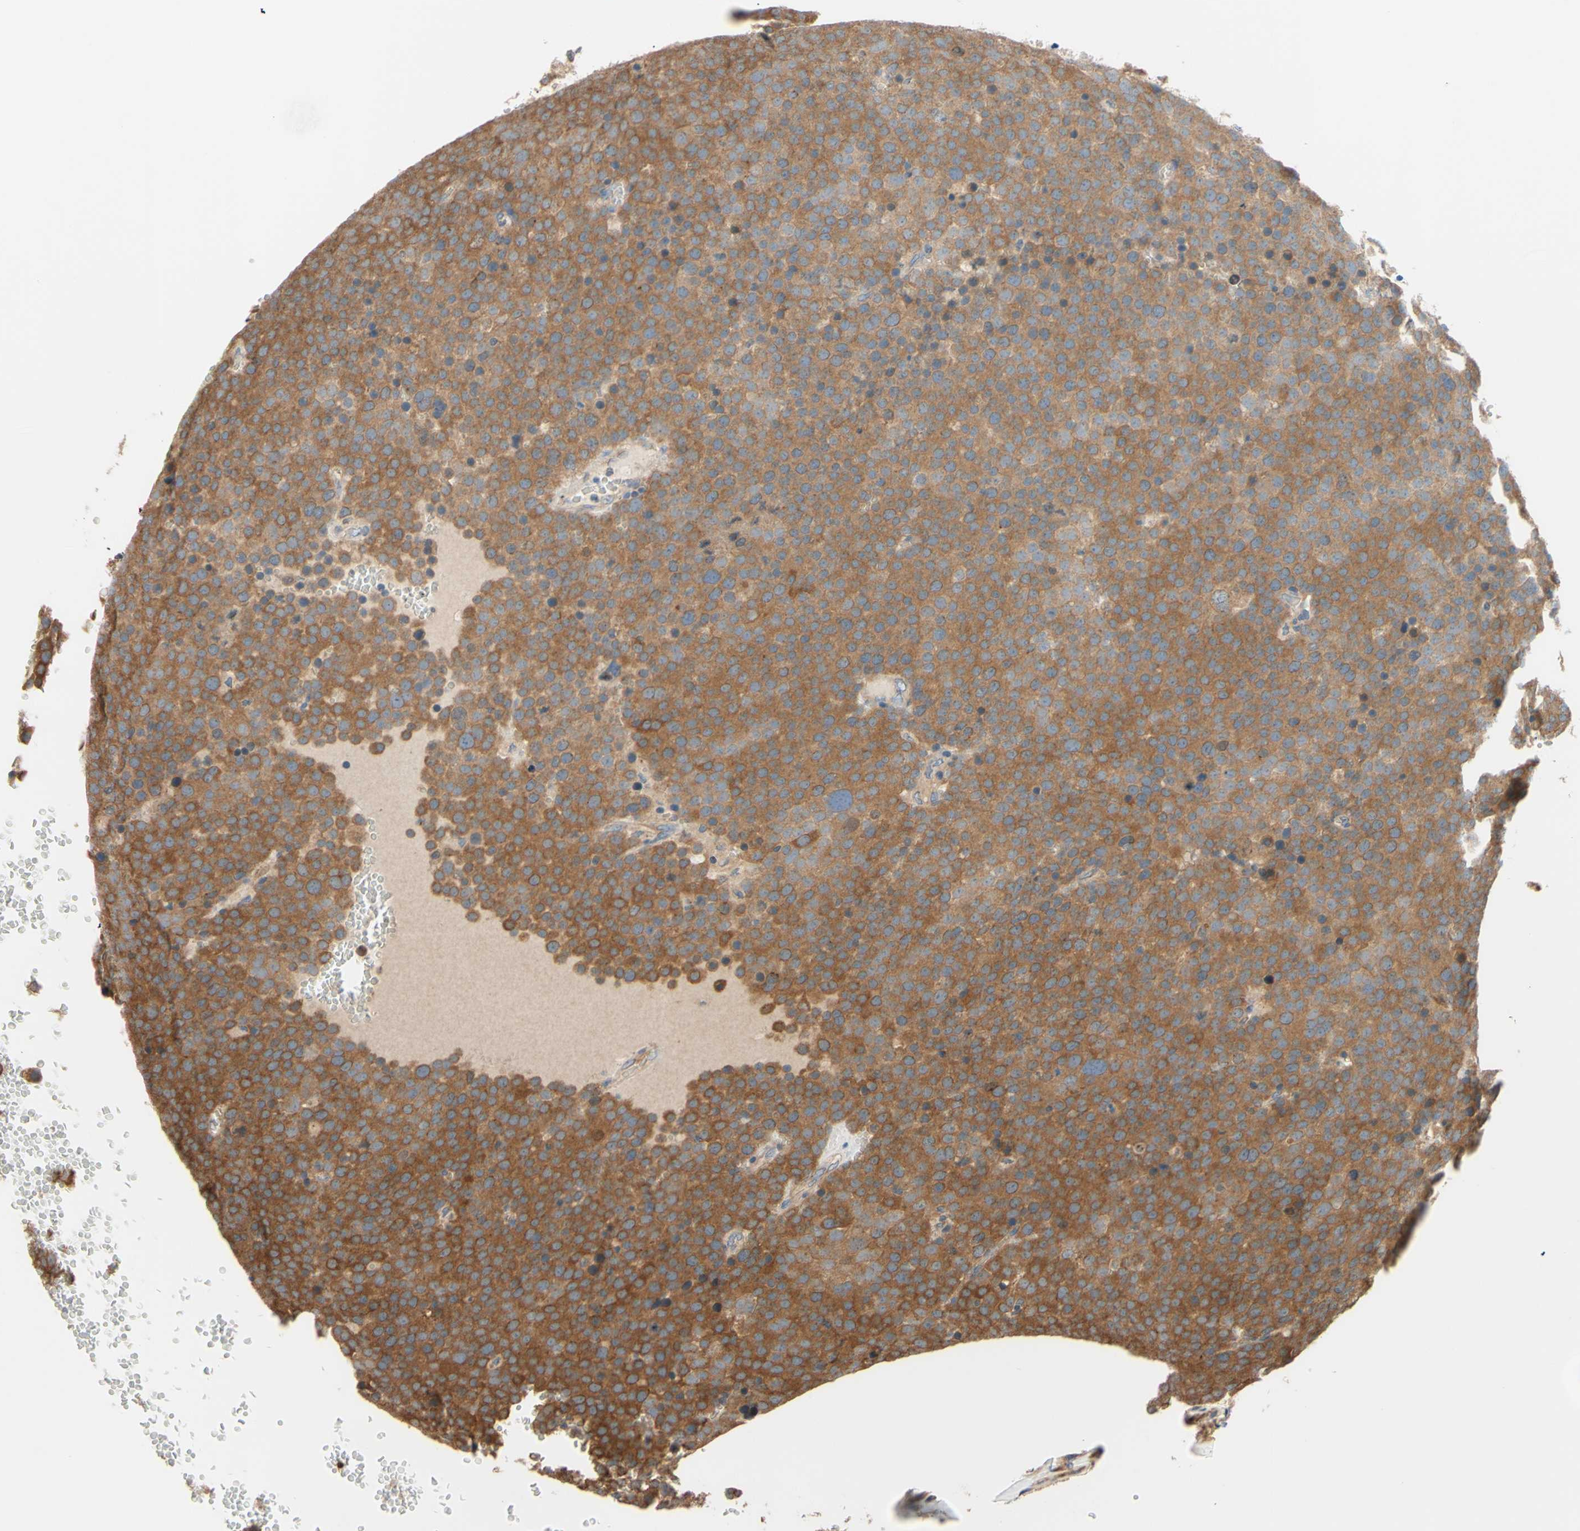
{"staining": {"intensity": "moderate", "quantity": ">75%", "location": "cytoplasmic/membranous"}, "tissue": "testis cancer", "cell_type": "Tumor cells", "image_type": "cancer", "snomed": [{"axis": "morphology", "description": "Seminoma, NOS"}, {"axis": "topography", "description": "Testis"}], "caption": "Approximately >75% of tumor cells in testis seminoma exhibit moderate cytoplasmic/membranous protein positivity as visualized by brown immunohistochemical staining.", "gene": "DYNLRB1", "patient": {"sex": "male", "age": 71}}